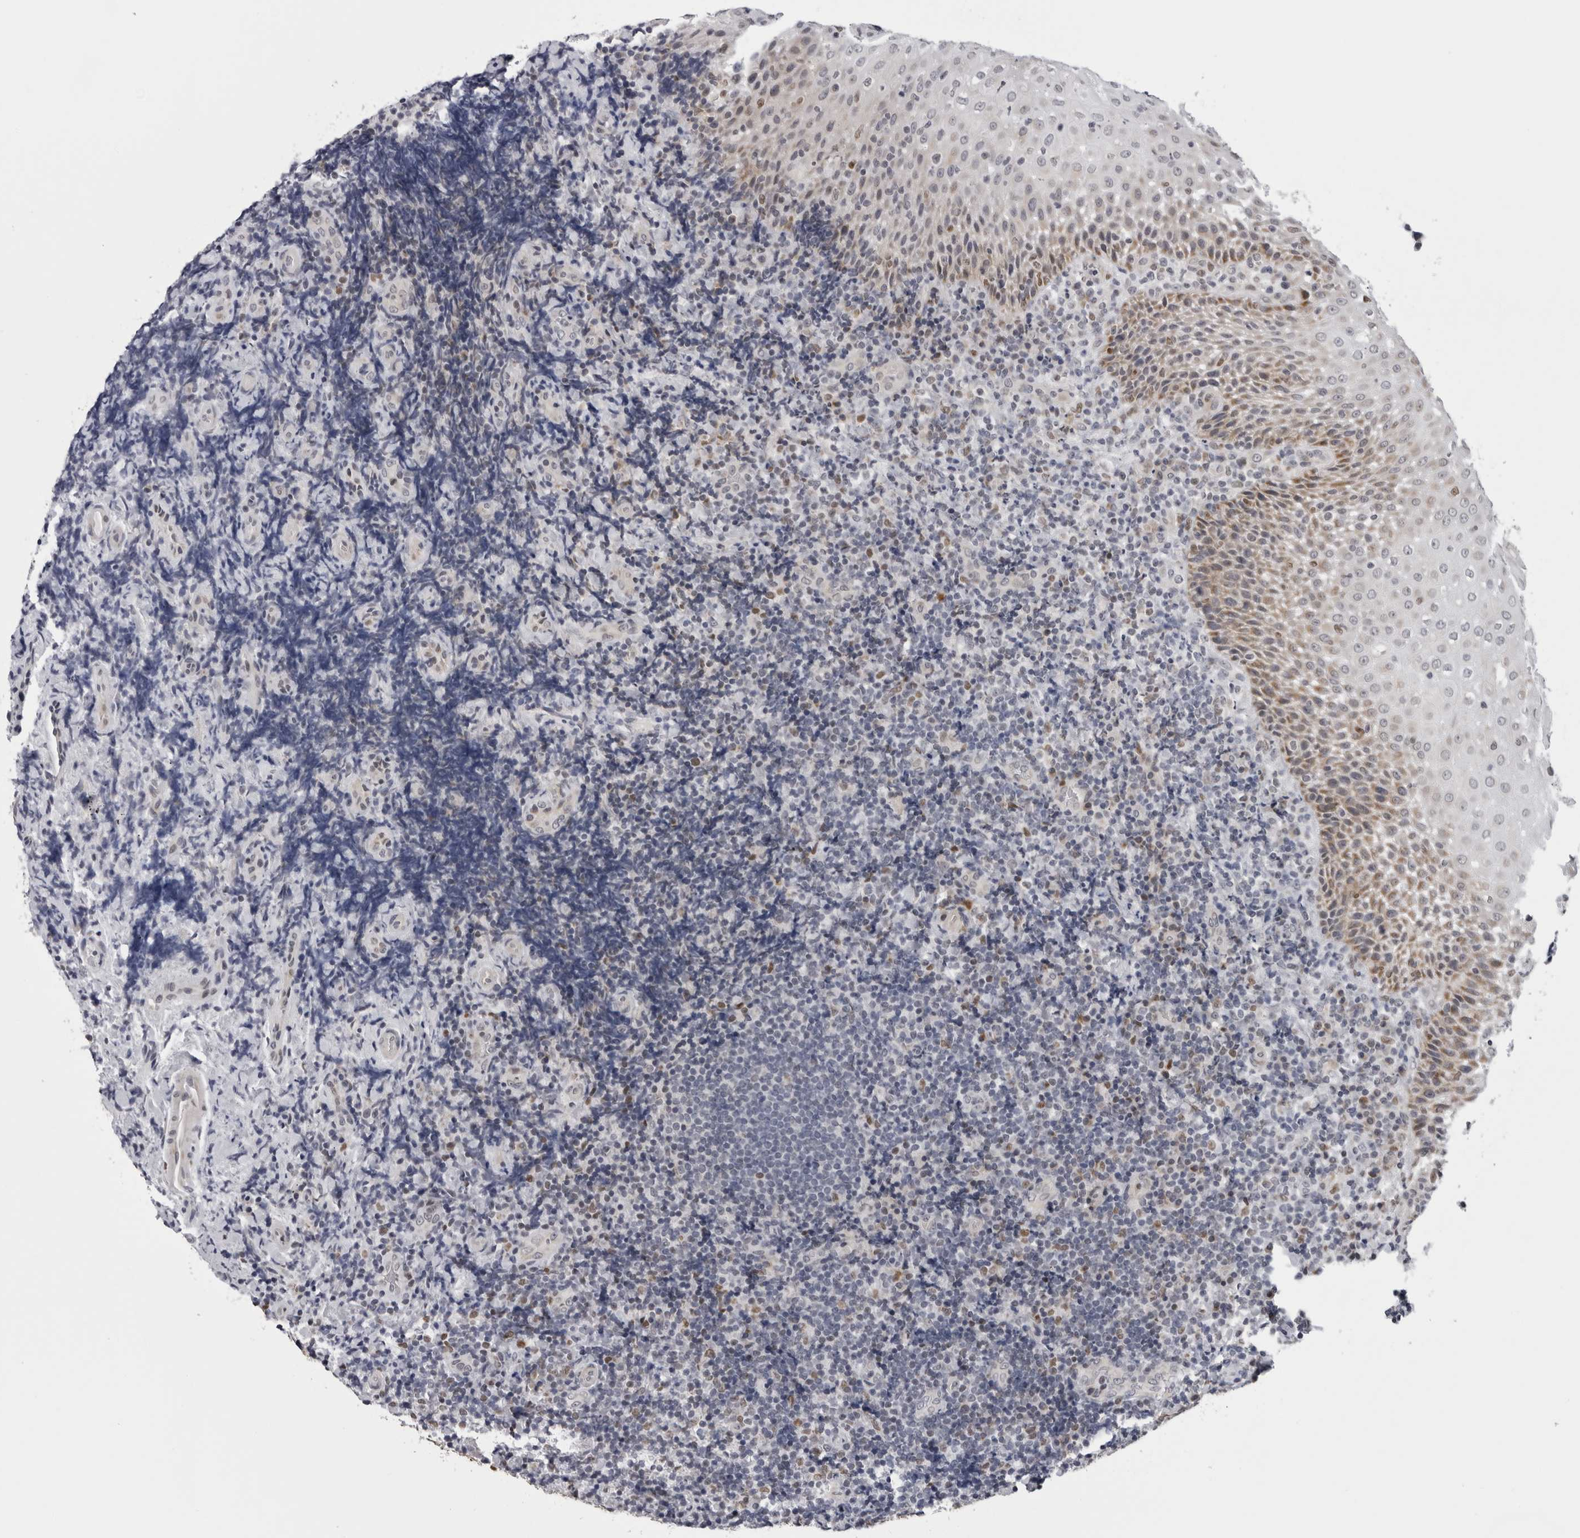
{"staining": {"intensity": "negative", "quantity": "none", "location": "none"}, "tissue": "lymphoma", "cell_type": "Tumor cells", "image_type": "cancer", "snomed": [{"axis": "morphology", "description": "Malignant lymphoma, non-Hodgkin's type, High grade"}, {"axis": "topography", "description": "Tonsil"}], "caption": "The histopathology image shows no staining of tumor cells in lymphoma.", "gene": "CPT2", "patient": {"sex": "female", "age": 36}}